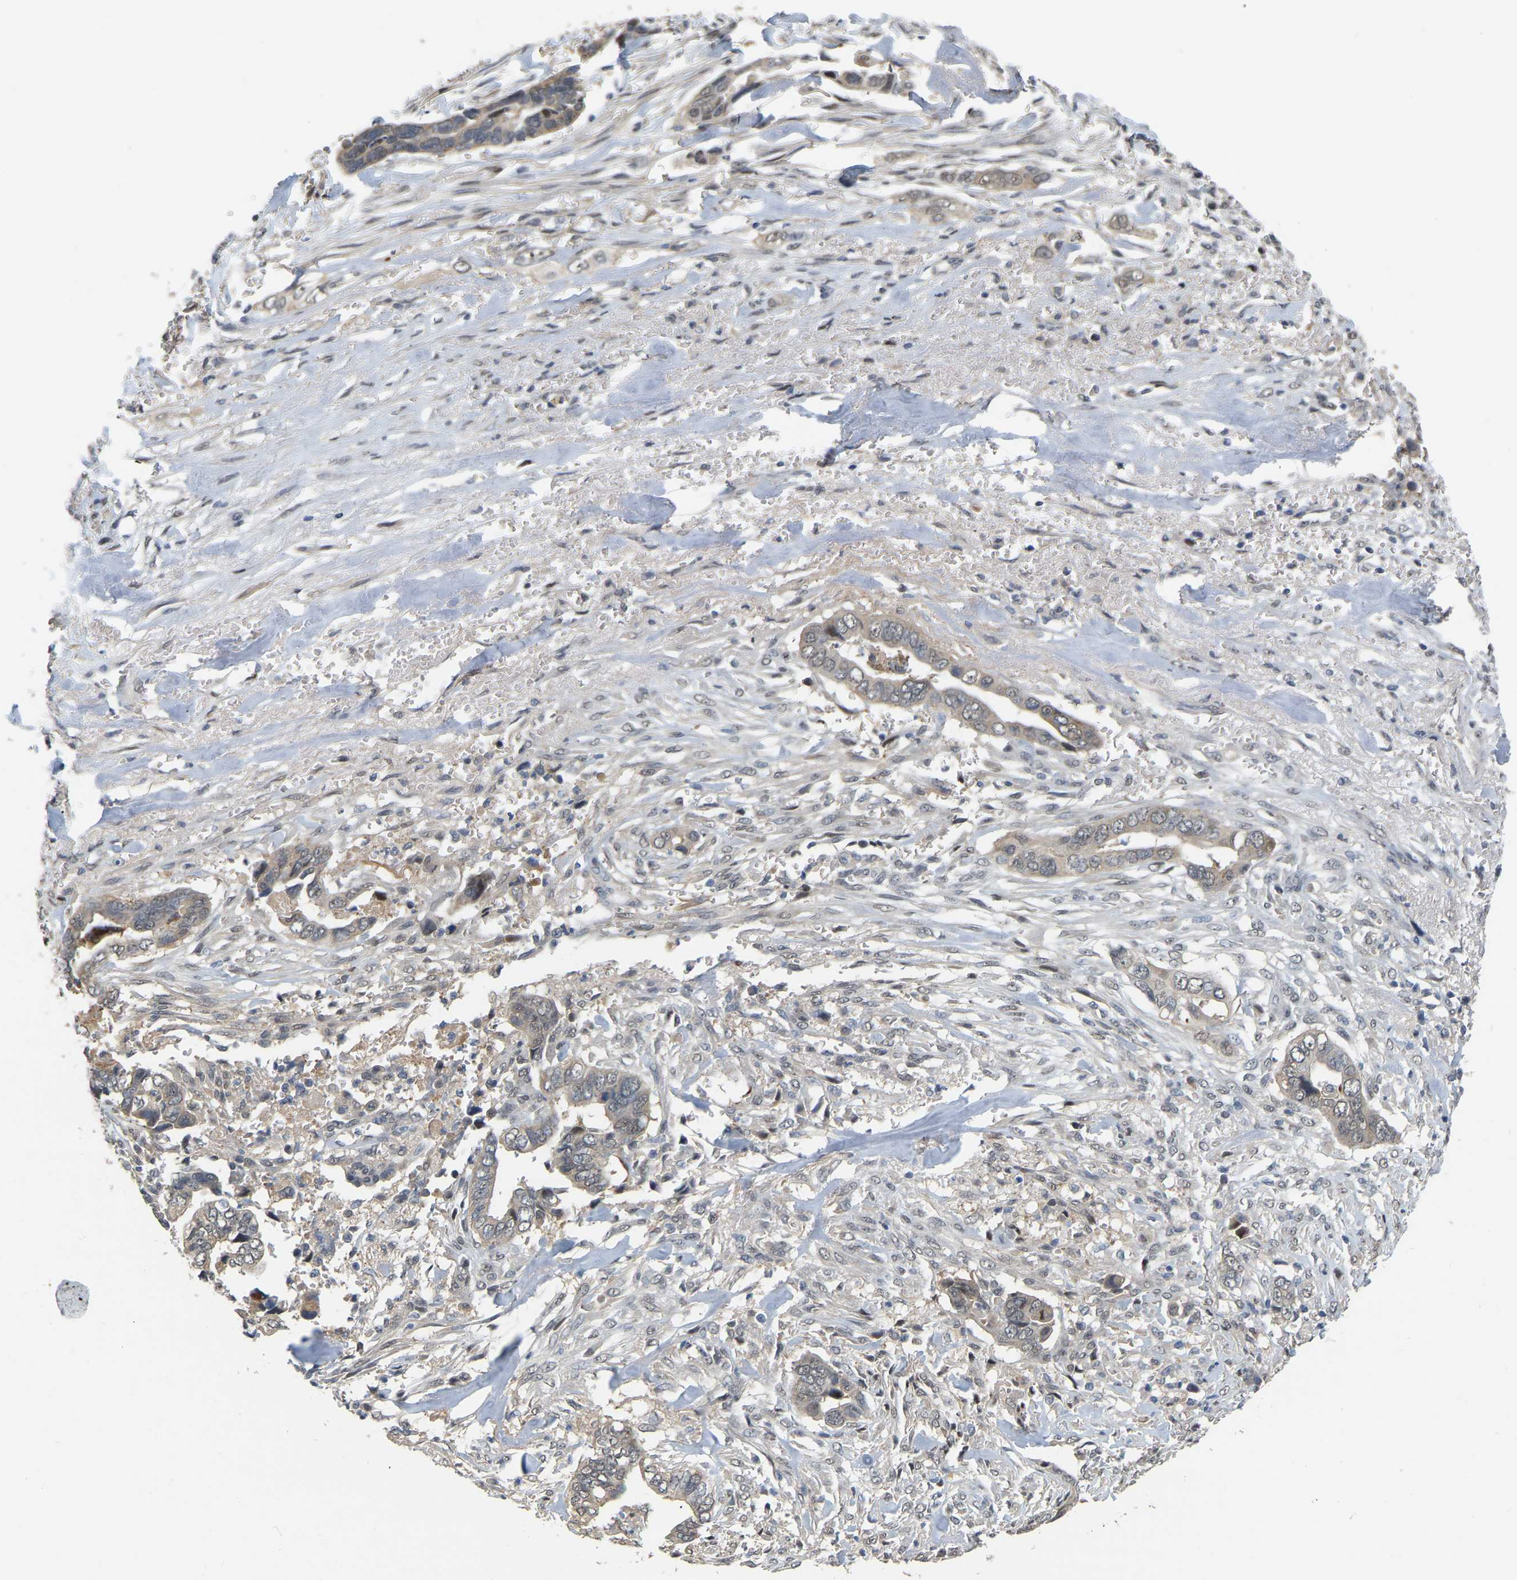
{"staining": {"intensity": "moderate", "quantity": "<25%", "location": "cytoplasmic/membranous"}, "tissue": "liver cancer", "cell_type": "Tumor cells", "image_type": "cancer", "snomed": [{"axis": "morphology", "description": "Cholangiocarcinoma"}, {"axis": "topography", "description": "Liver"}], "caption": "Immunohistochemical staining of liver cholangiocarcinoma shows moderate cytoplasmic/membranous protein expression in about <25% of tumor cells.", "gene": "RUVBL1", "patient": {"sex": "female", "age": 79}}